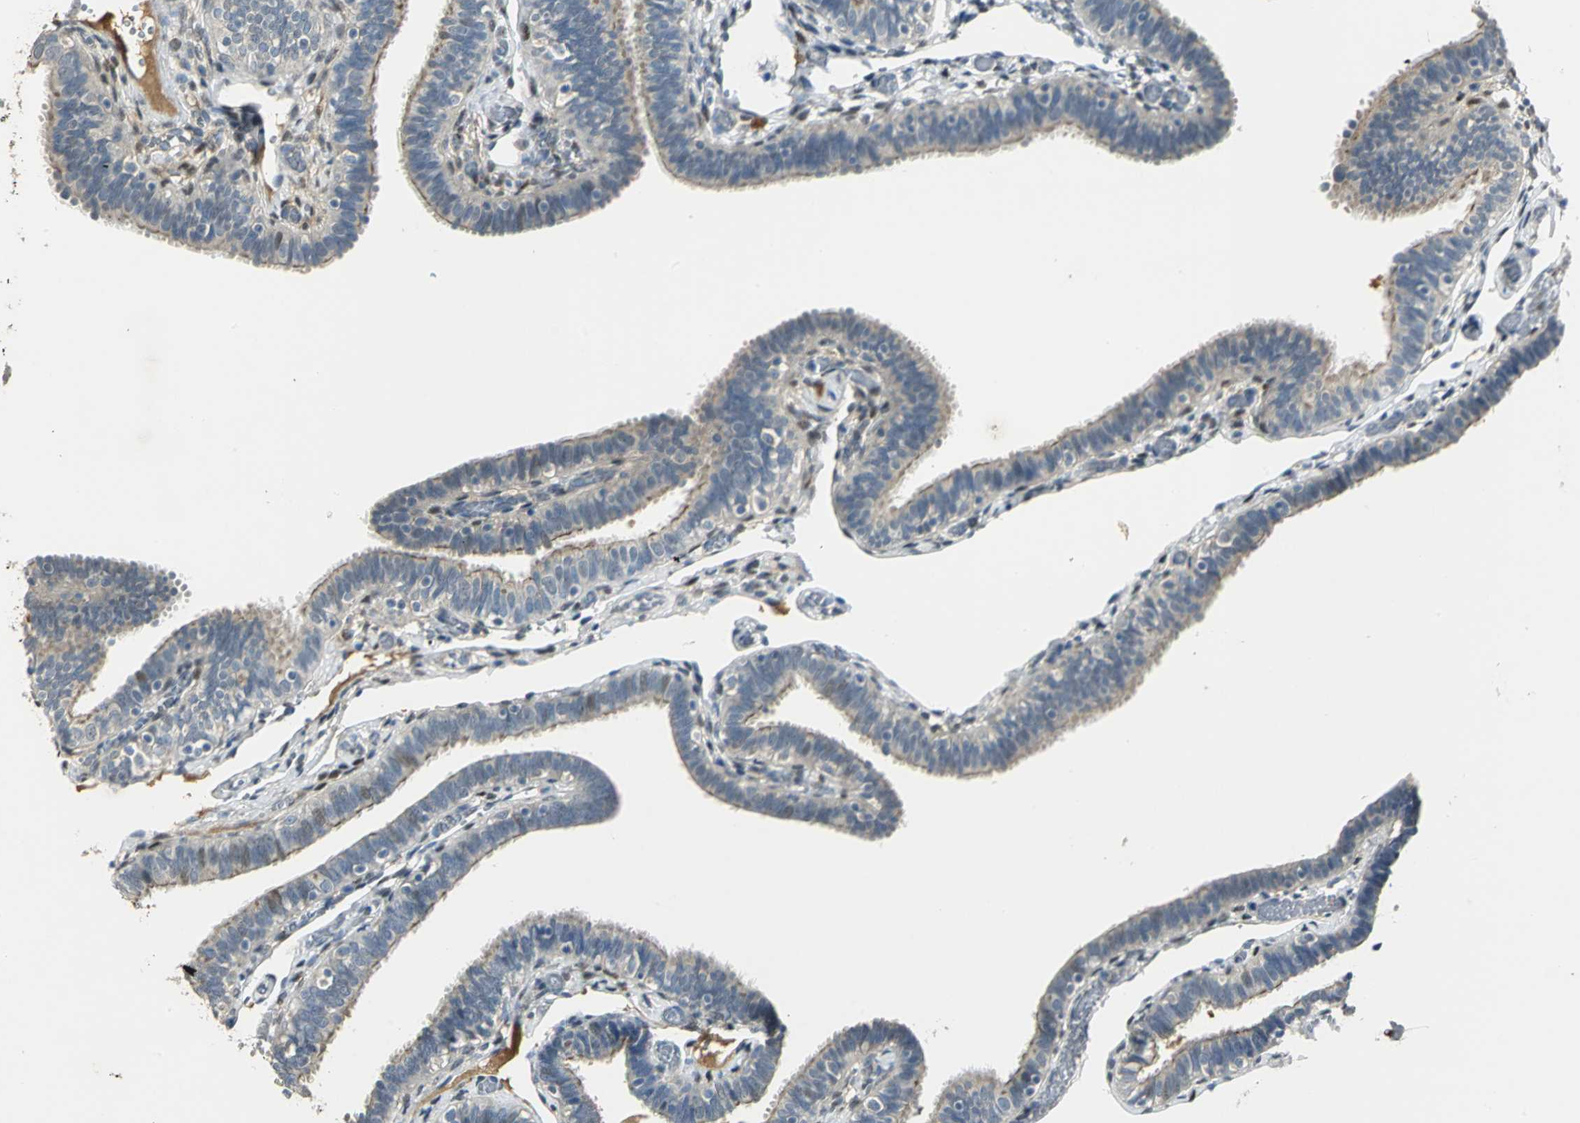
{"staining": {"intensity": "weak", "quantity": "25%-75%", "location": "cytoplasmic/membranous"}, "tissue": "fallopian tube", "cell_type": "Glandular cells", "image_type": "normal", "snomed": [{"axis": "morphology", "description": "Normal tissue, NOS"}, {"axis": "topography", "description": "Fallopian tube"}], "caption": "Glandular cells demonstrate weak cytoplasmic/membranous expression in about 25%-75% of cells in normal fallopian tube. (DAB IHC, brown staining for protein, blue staining for nuclei).", "gene": "PROC", "patient": {"sex": "female", "age": 46}}